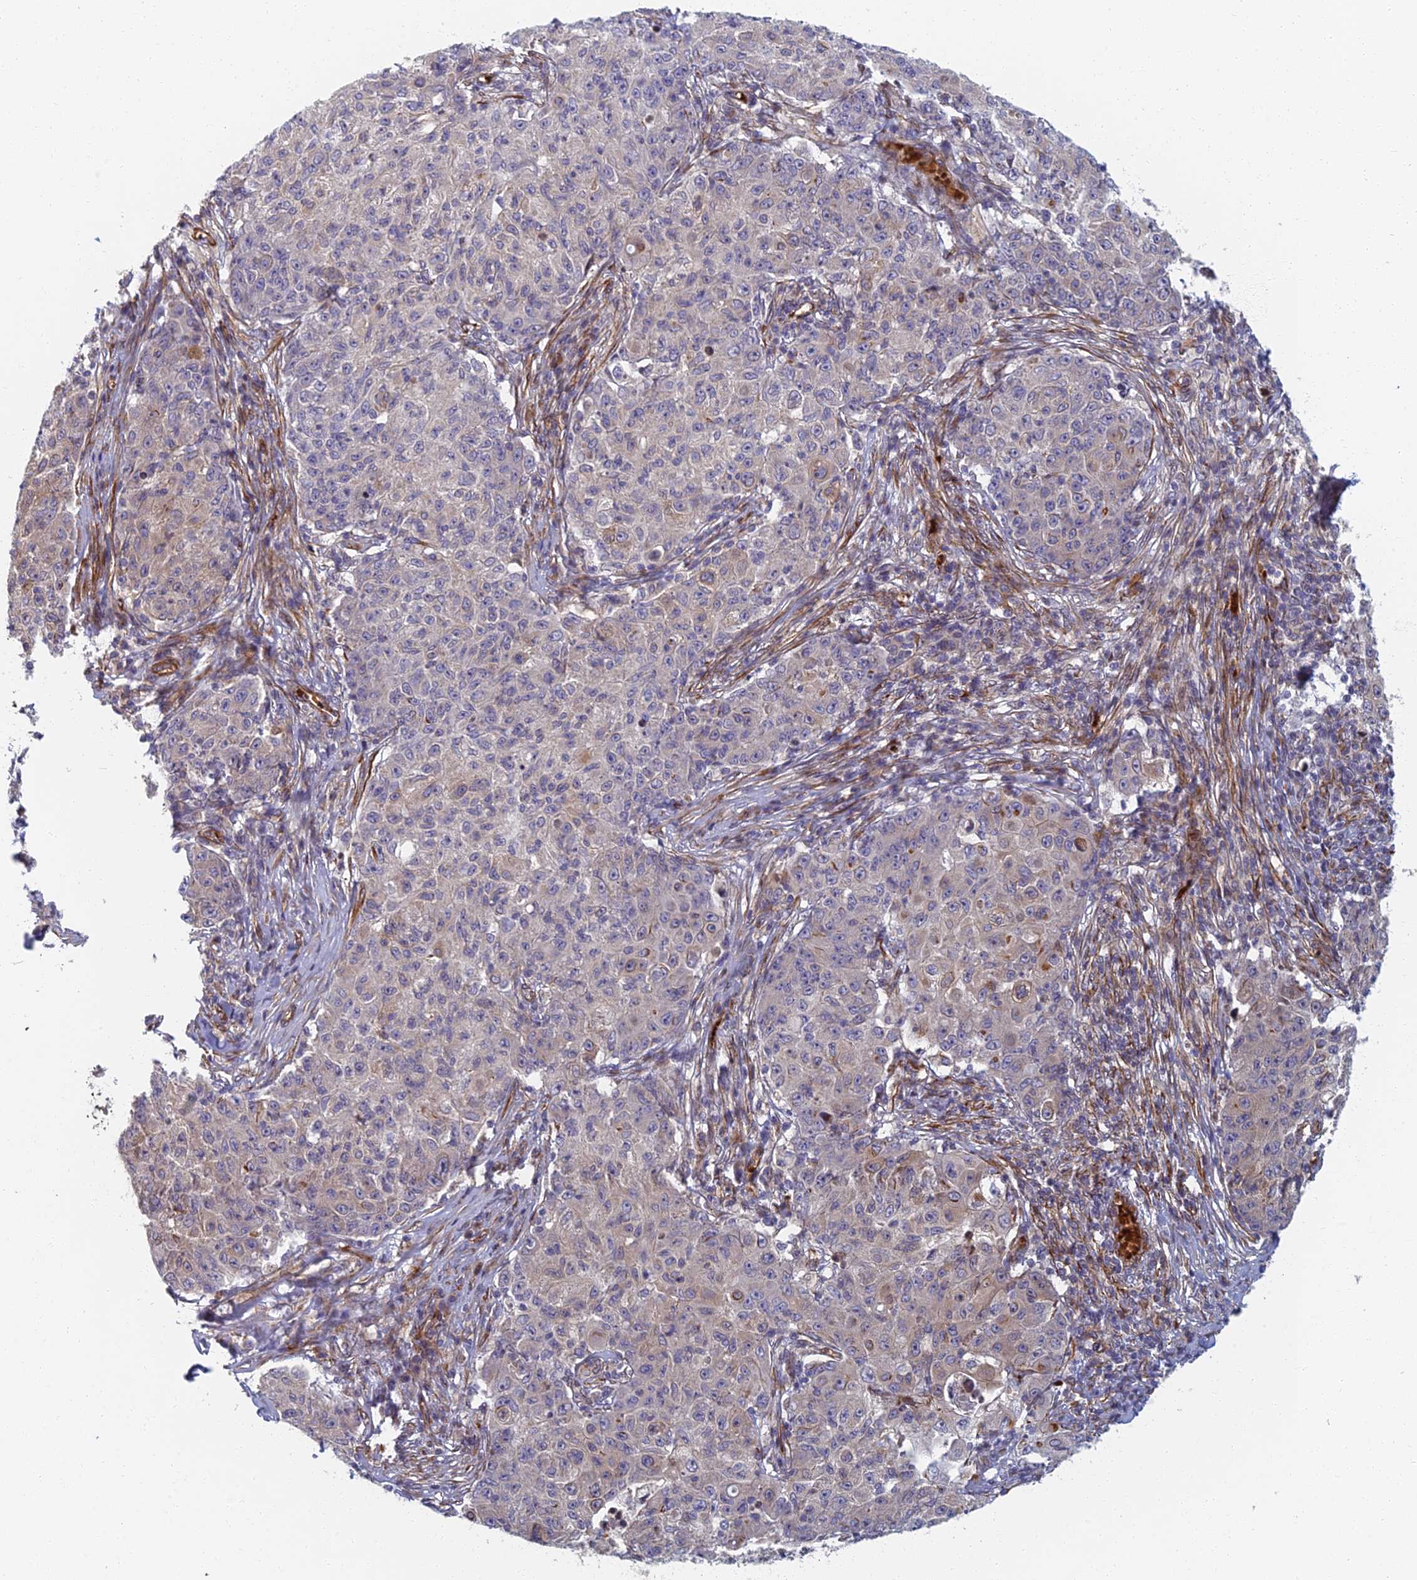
{"staining": {"intensity": "negative", "quantity": "none", "location": "none"}, "tissue": "ovarian cancer", "cell_type": "Tumor cells", "image_type": "cancer", "snomed": [{"axis": "morphology", "description": "Carcinoma, endometroid"}, {"axis": "topography", "description": "Ovary"}], "caption": "Immunohistochemistry photomicrograph of neoplastic tissue: ovarian cancer (endometroid carcinoma) stained with DAB (3,3'-diaminobenzidine) demonstrates no significant protein staining in tumor cells. (DAB IHC with hematoxylin counter stain).", "gene": "ABCB10", "patient": {"sex": "female", "age": 42}}